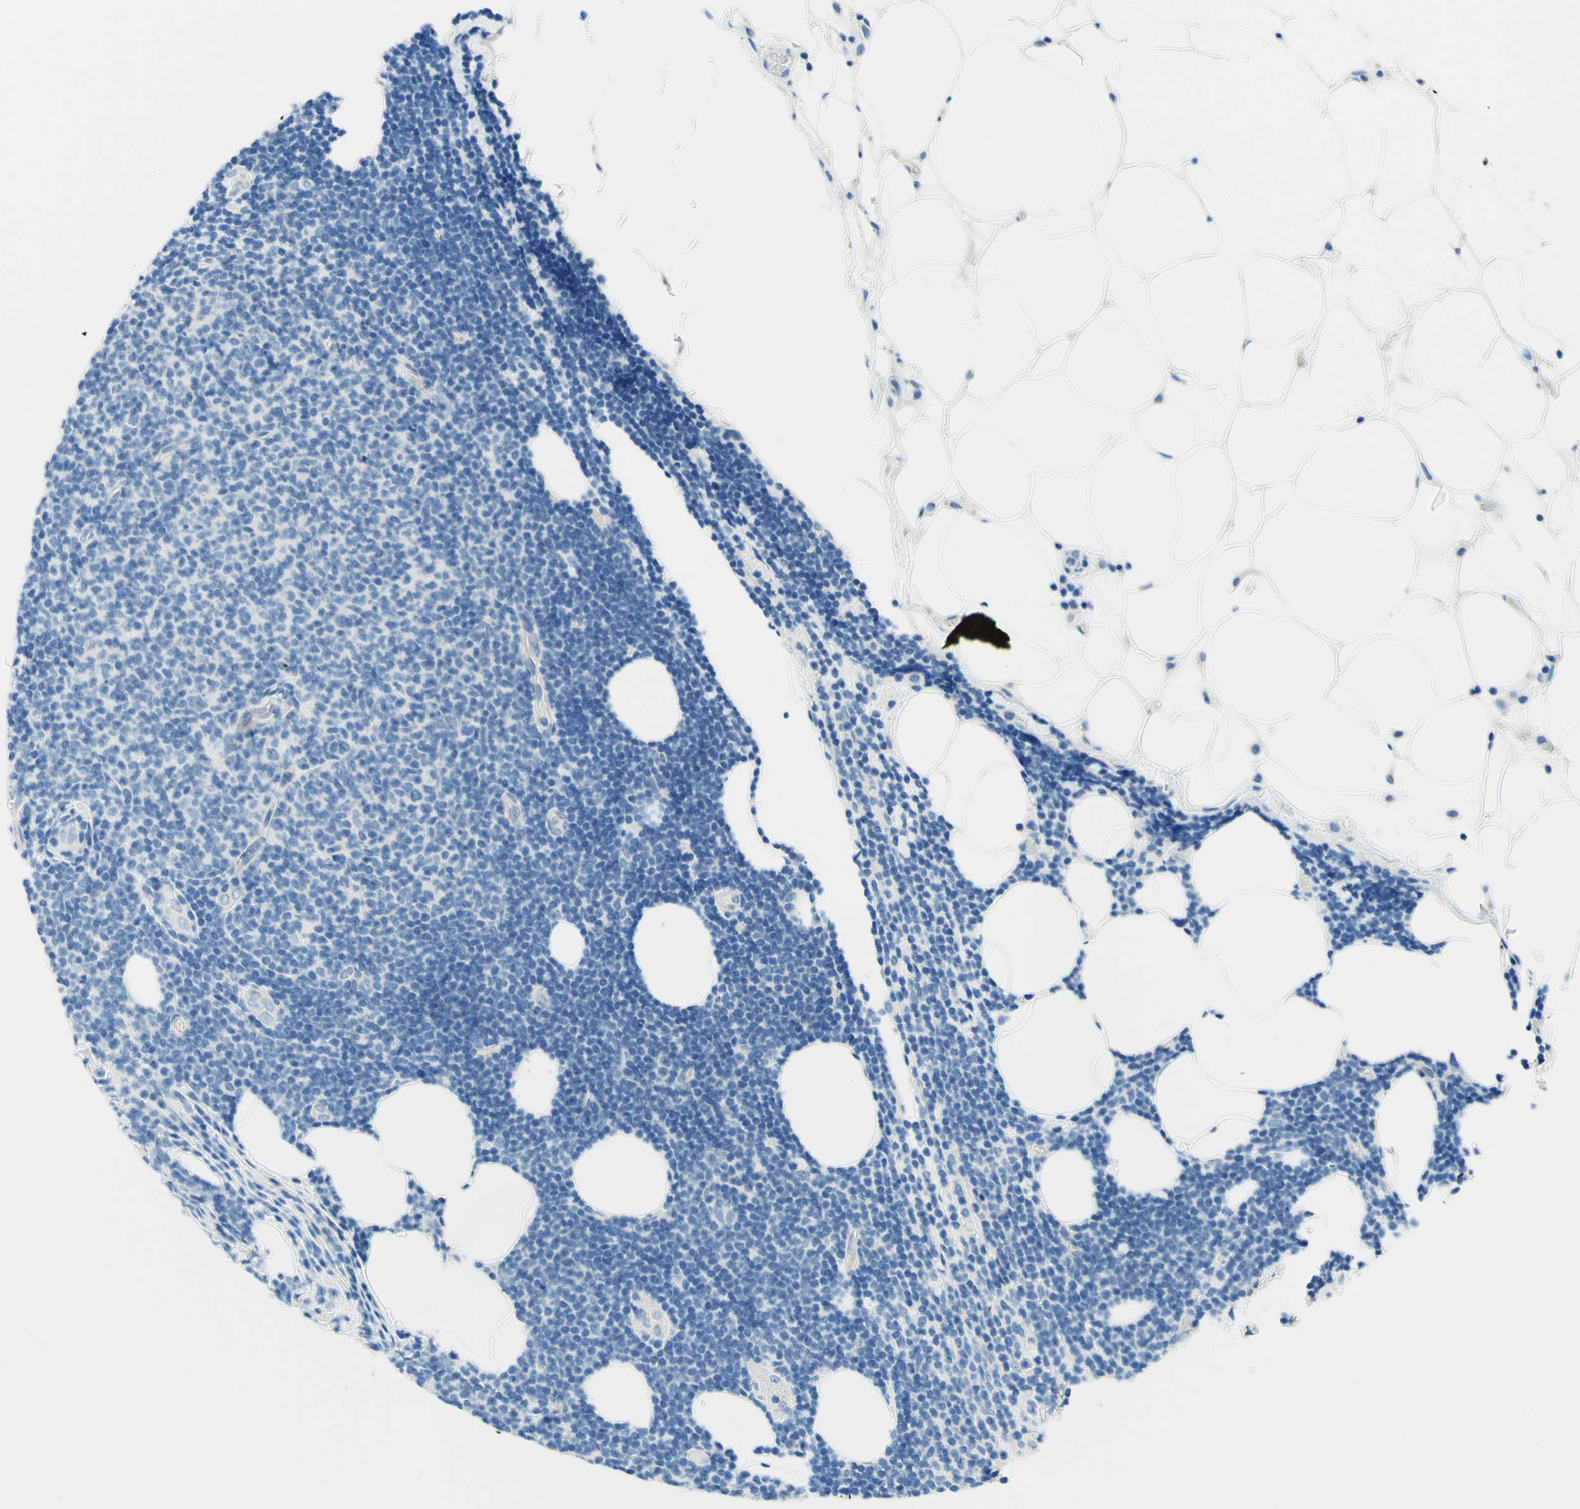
{"staining": {"intensity": "negative", "quantity": "none", "location": "none"}, "tissue": "lymphoma", "cell_type": "Tumor cells", "image_type": "cancer", "snomed": [{"axis": "morphology", "description": "Malignant lymphoma, non-Hodgkin's type, Low grade"}, {"axis": "topography", "description": "Lymph node"}], "caption": "DAB immunohistochemical staining of human malignant lymphoma, non-Hodgkin's type (low-grade) reveals no significant staining in tumor cells. Brightfield microscopy of immunohistochemistry (IHC) stained with DAB (brown) and hematoxylin (blue), captured at high magnification.", "gene": "PASD1", "patient": {"sex": "male", "age": 66}}